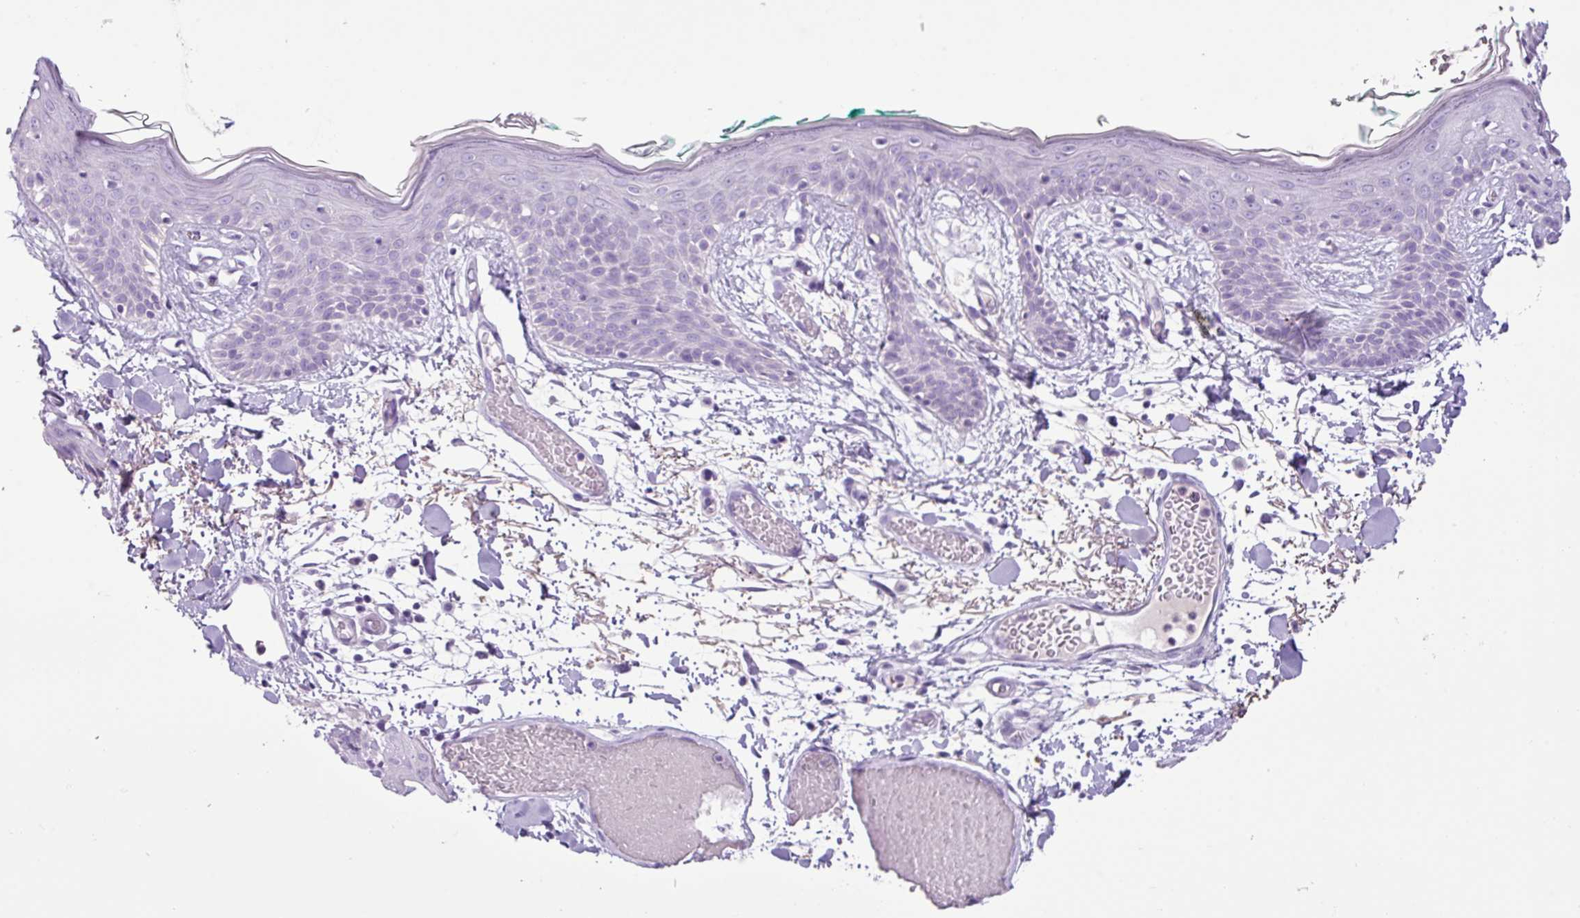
{"staining": {"intensity": "negative", "quantity": "none", "location": "none"}, "tissue": "skin", "cell_type": "Fibroblasts", "image_type": "normal", "snomed": [{"axis": "morphology", "description": "Normal tissue, NOS"}, {"axis": "topography", "description": "Skin"}], "caption": "Protein analysis of benign skin exhibits no significant expression in fibroblasts. (Stains: DAB (3,3'-diaminobenzidine) immunohistochemistry with hematoxylin counter stain, Microscopy: brightfield microscopy at high magnification).", "gene": "CYSTM1", "patient": {"sex": "male", "age": 79}}